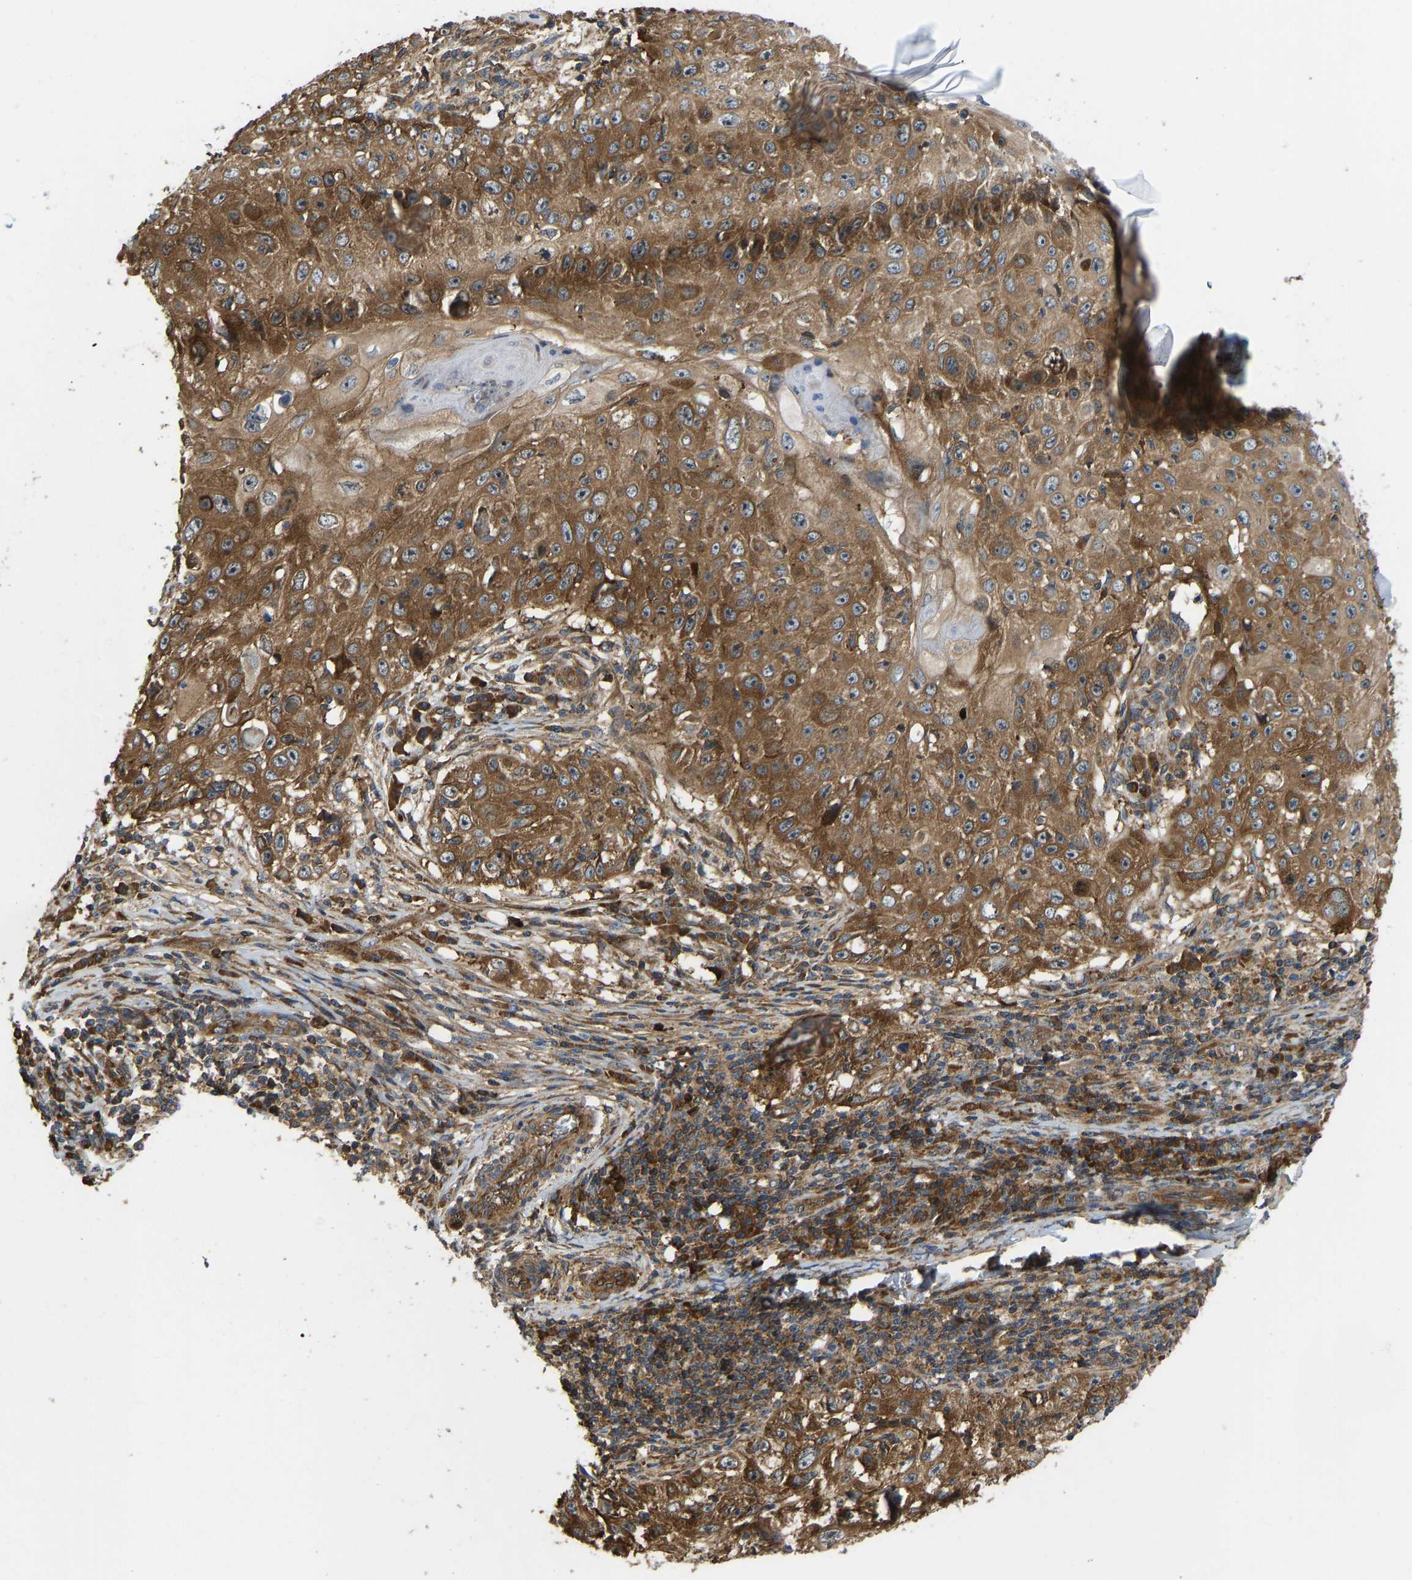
{"staining": {"intensity": "moderate", "quantity": ">75%", "location": "cytoplasmic/membranous"}, "tissue": "skin cancer", "cell_type": "Tumor cells", "image_type": "cancer", "snomed": [{"axis": "morphology", "description": "Squamous cell carcinoma, NOS"}, {"axis": "topography", "description": "Skin"}], "caption": "Skin cancer (squamous cell carcinoma) was stained to show a protein in brown. There is medium levels of moderate cytoplasmic/membranous expression in approximately >75% of tumor cells. (IHC, brightfield microscopy, high magnification).", "gene": "RASGRF2", "patient": {"sex": "male", "age": 86}}